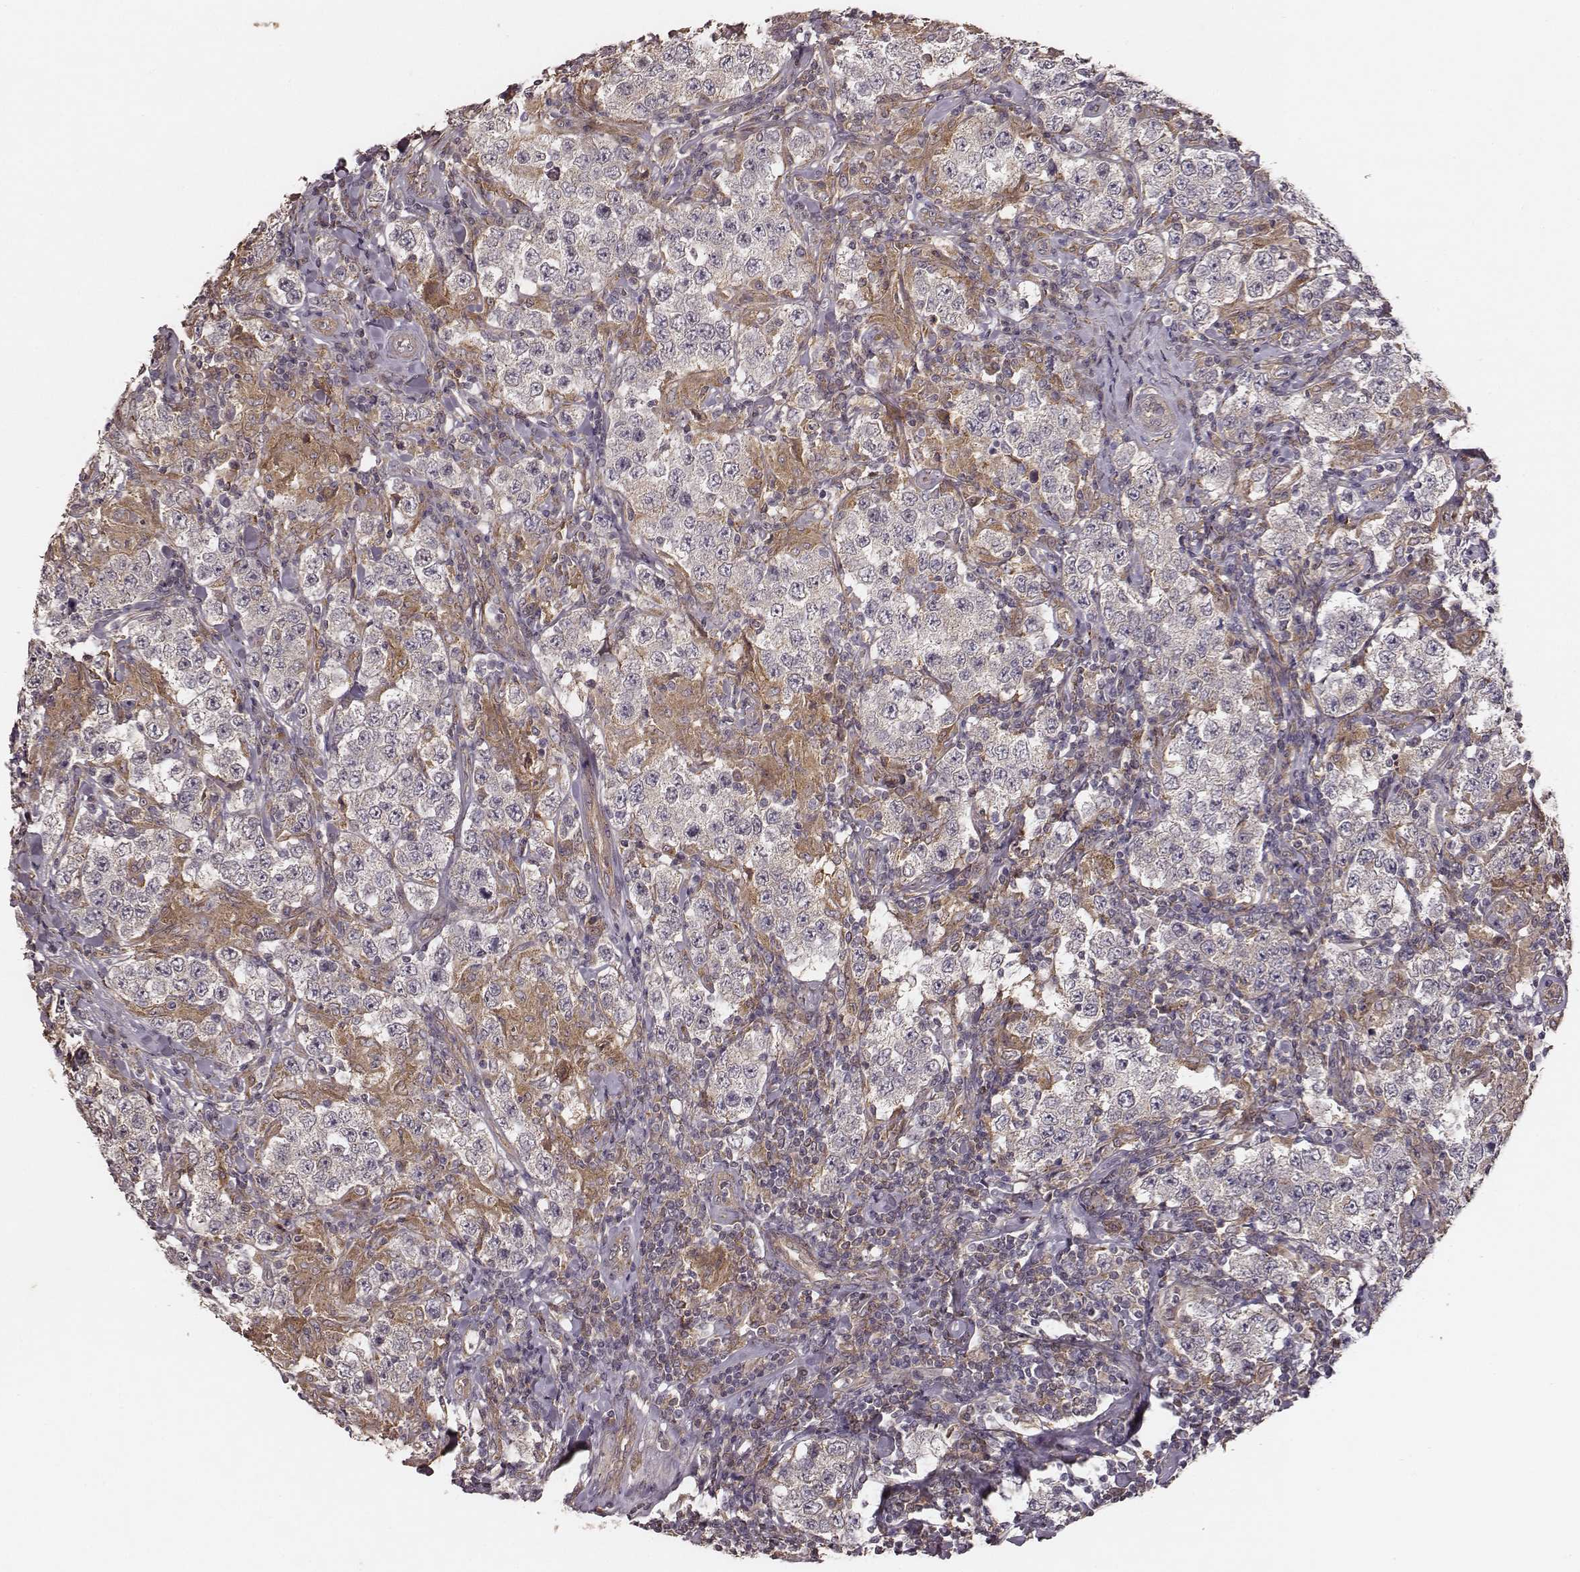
{"staining": {"intensity": "negative", "quantity": "none", "location": "none"}, "tissue": "testis cancer", "cell_type": "Tumor cells", "image_type": "cancer", "snomed": [{"axis": "morphology", "description": "Seminoma, NOS"}, {"axis": "morphology", "description": "Carcinoma, Embryonal, NOS"}, {"axis": "topography", "description": "Testis"}], "caption": "Testis cancer was stained to show a protein in brown. There is no significant positivity in tumor cells.", "gene": "VPS26A", "patient": {"sex": "male", "age": 41}}